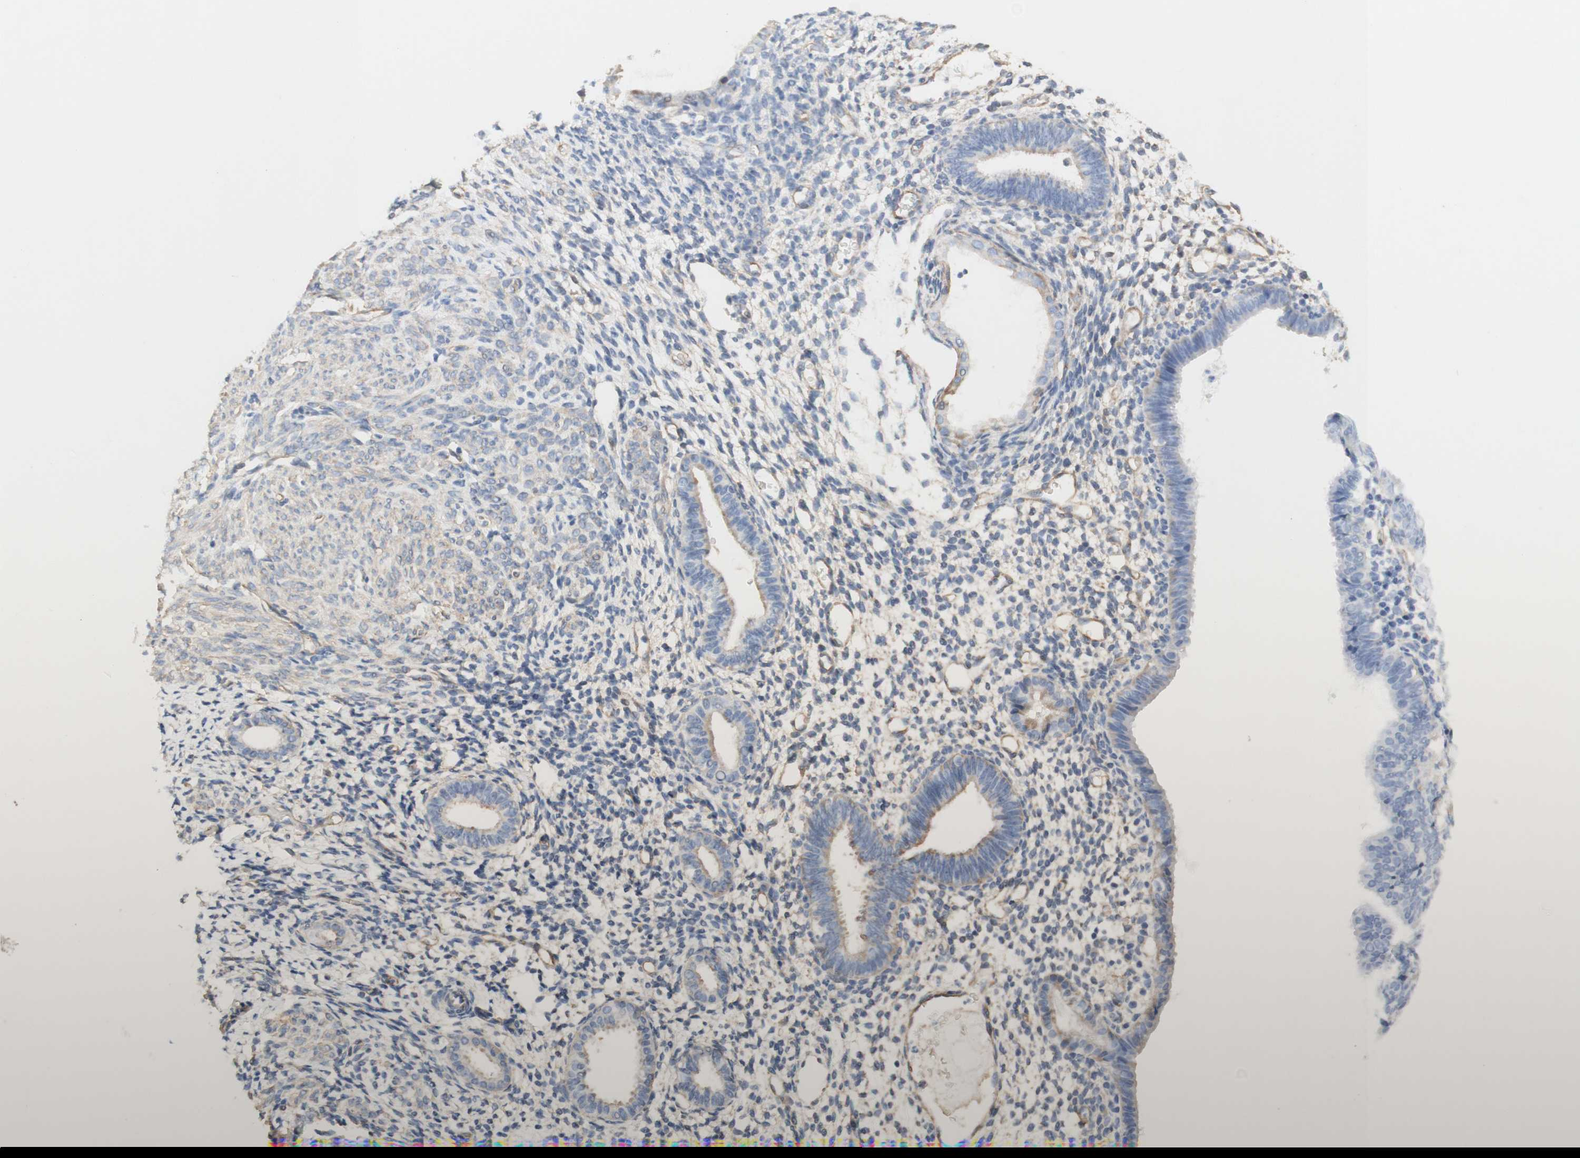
{"staining": {"intensity": "weak", "quantity": ">75%", "location": "cytoplasmic/membranous"}, "tissue": "endometrium", "cell_type": "Cells in endometrial stroma", "image_type": "normal", "snomed": [{"axis": "morphology", "description": "Normal tissue, NOS"}, {"axis": "topography", "description": "Endometrium"}], "caption": "The immunohistochemical stain shows weak cytoplasmic/membranous positivity in cells in endometrial stroma of benign endometrium.", "gene": "CNN3", "patient": {"sex": "female", "age": 61}}